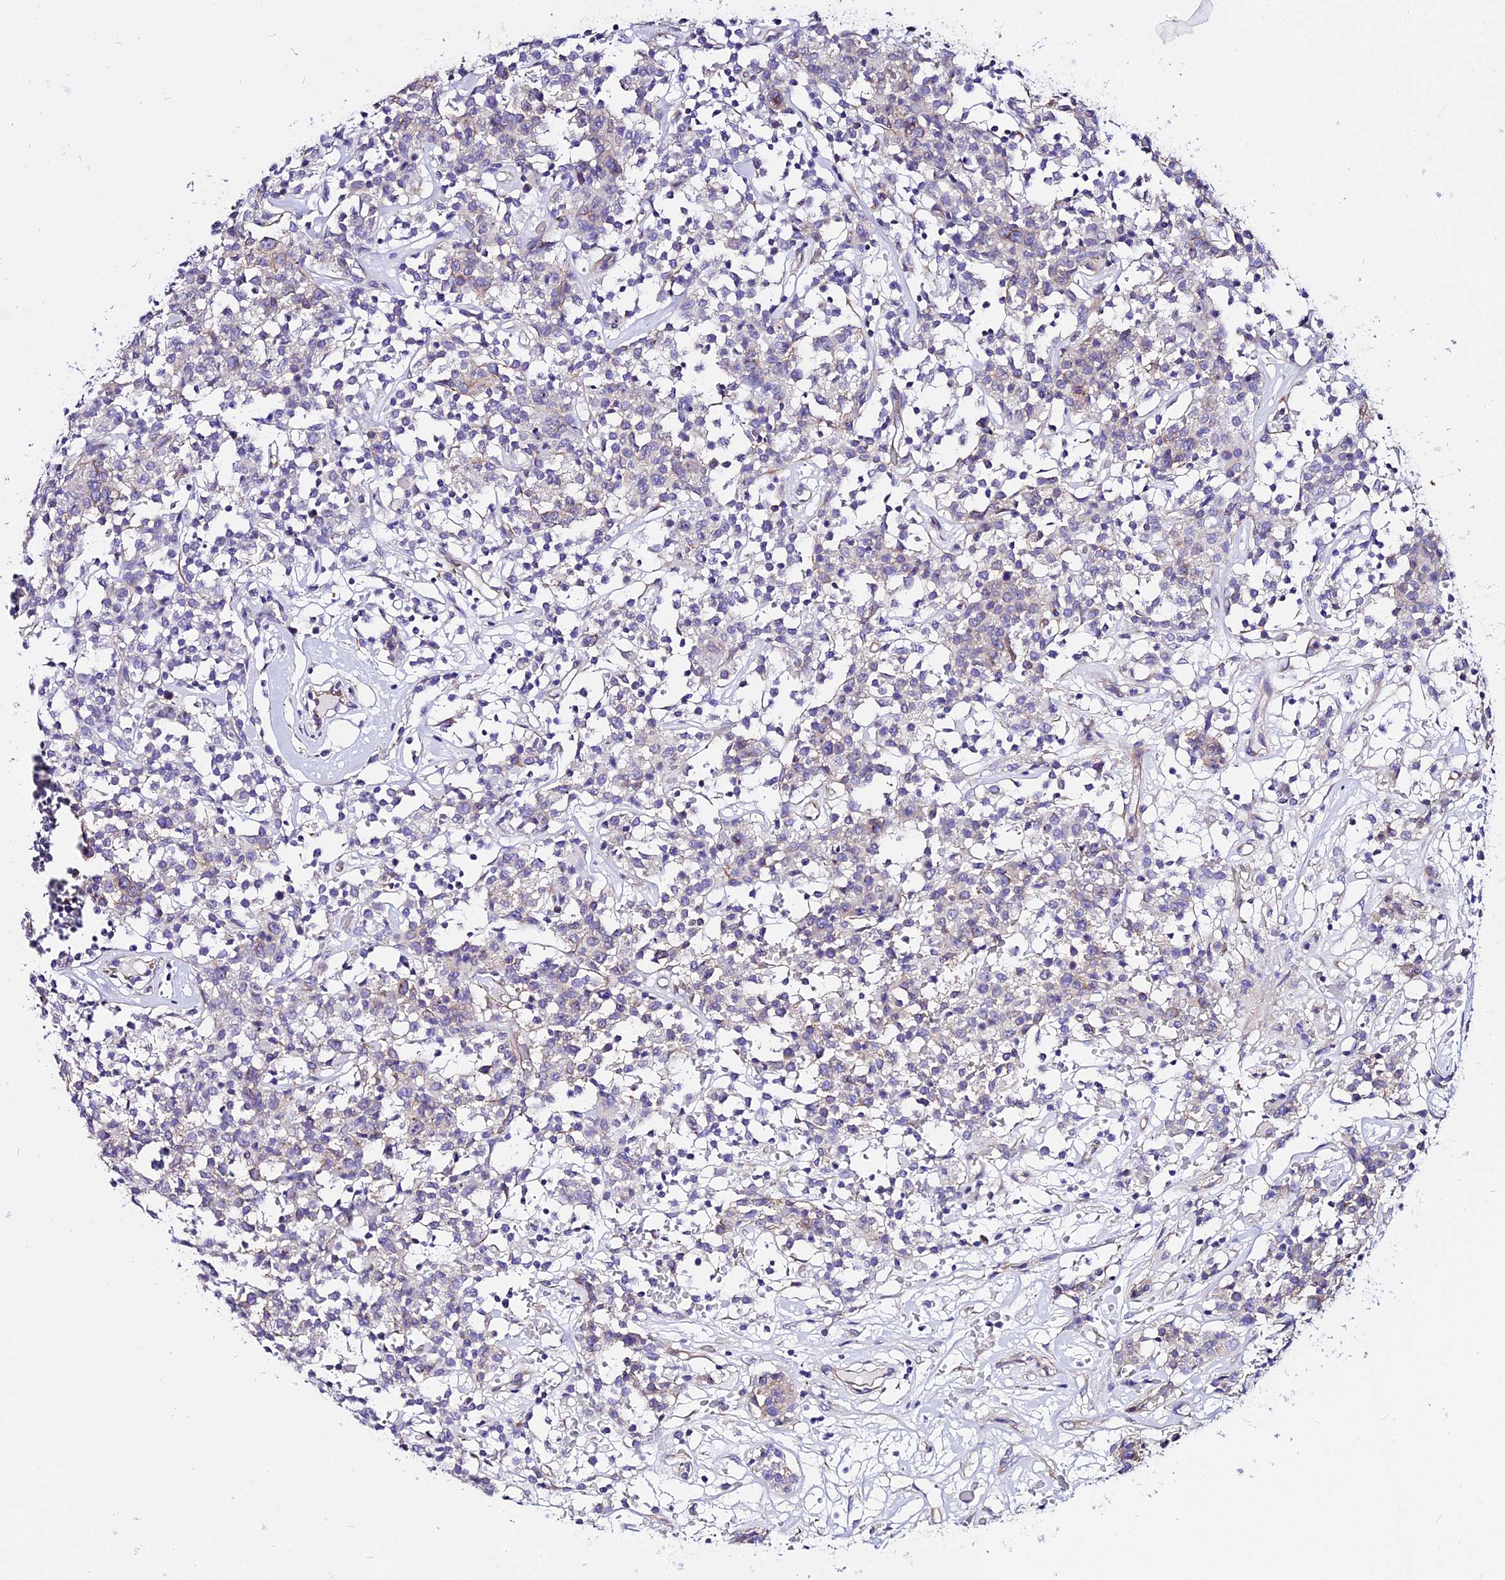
{"staining": {"intensity": "negative", "quantity": "none", "location": "none"}, "tissue": "lymphoma", "cell_type": "Tumor cells", "image_type": "cancer", "snomed": [{"axis": "morphology", "description": "Malignant lymphoma, non-Hodgkin's type, Low grade"}, {"axis": "topography", "description": "Small intestine"}], "caption": "IHC histopathology image of neoplastic tissue: malignant lymphoma, non-Hodgkin's type (low-grade) stained with DAB (3,3'-diaminobenzidine) exhibits no significant protein positivity in tumor cells.", "gene": "TUBA3D", "patient": {"sex": "female", "age": 59}}